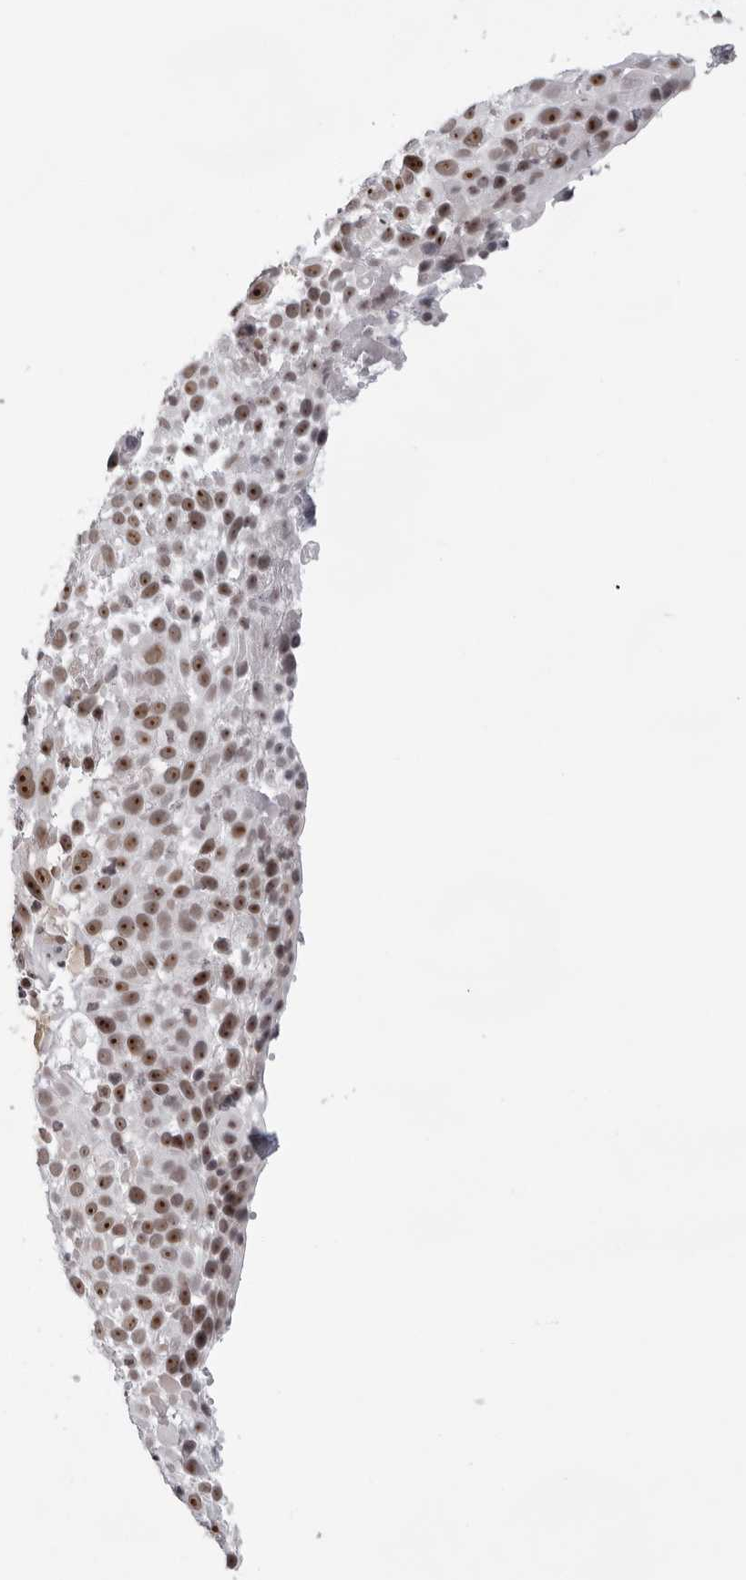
{"staining": {"intensity": "strong", "quantity": ">75%", "location": "nuclear"}, "tissue": "cervical cancer", "cell_type": "Tumor cells", "image_type": "cancer", "snomed": [{"axis": "morphology", "description": "Squamous cell carcinoma, NOS"}, {"axis": "topography", "description": "Cervix"}], "caption": "This image reveals IHC staining of human cervical squamous cell carcinoma, with high strong nuclear staining in approximately >75% of tumor cells.", "gene": "EXOSC10", "patient": {"sex": "female", "age": 74}}